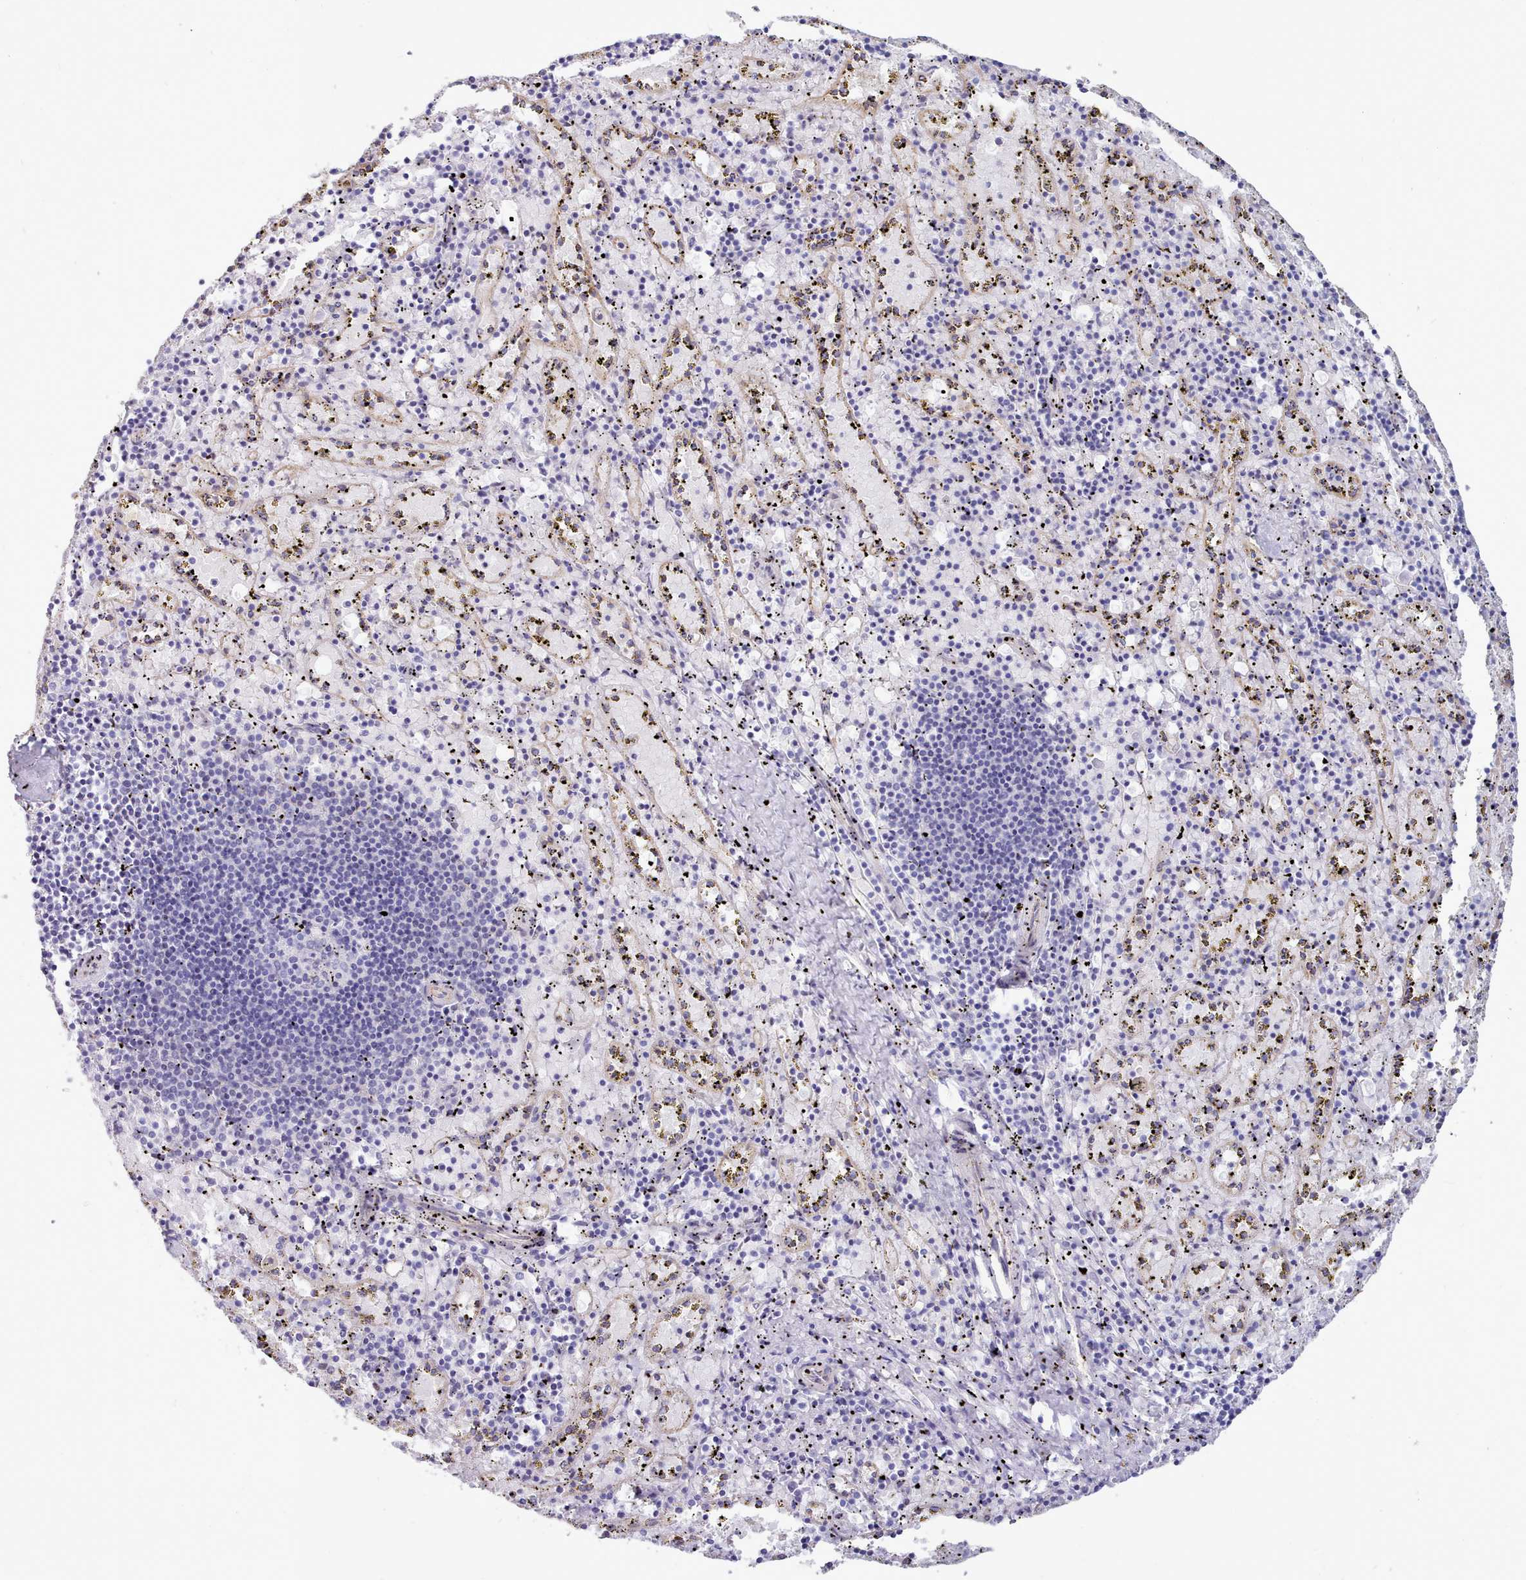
{"staining": {"intensity": "negative", "quantity": "none", "location": "none"}, "tissue": "spleen", "cell_type": "Cells in red pulp", "image_type": "normal", "snomed": [{"axis": "morphology", "description": "Normal tissue, NOS"}, {"axis": "topography", "description": "Spleen"}], "caption": "Protein analysis of normal spleen reveals no significant expression in cells in red pulp.", "gene": "TMEM253", "patient": {"sex": "male", "age": 11}}